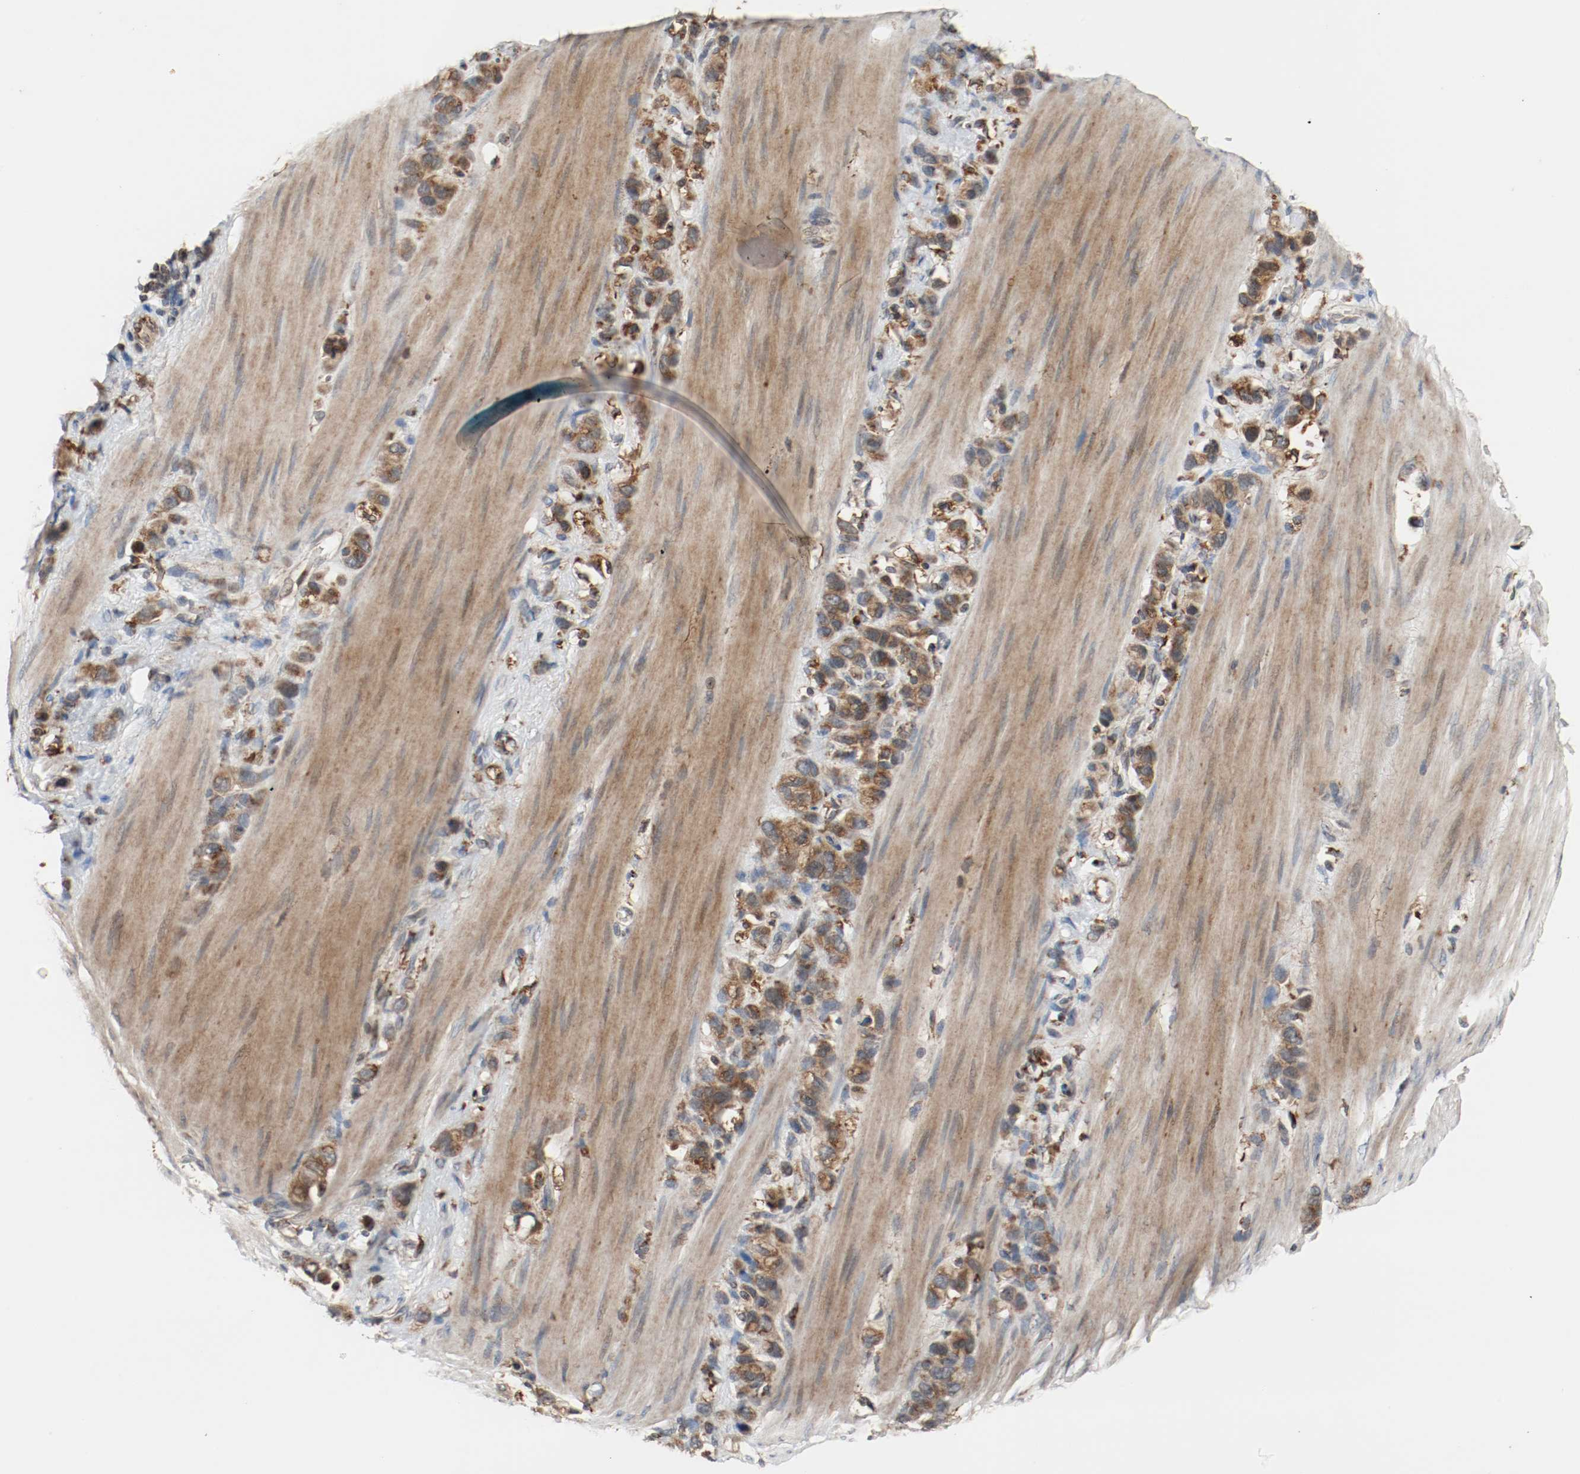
{"staining": {"intensity": "moderate", "quantity": ">75%", "location": "cytoplasmic/membranous"}, "tissue": "stomach cancer", "cell_type": "Tumor cells", "image_type": "cancer", "snomed": [{"axis": "morphology", "description": "Normal tissue, NOS"}, {"axis": "morphology", "description": "Adenocarcinoma, NOS"}, {"axis": "morphology", "description": "Adenocarcinoma, High grade"}, {"axis": "topography", "description": "Stomach, upper"}, {"axis": "topography", "description": "Stomach"}], "caption": "Stomach cancer (adenocarcinoma) stained with DAB immunohistochemistry (IHC) reveals medium levels of moderate cytoplasmic/membranous staining in about >75% of tumor cells.", "gene": "LAMP2", "patient": {"sex": "female", "age": 65}}